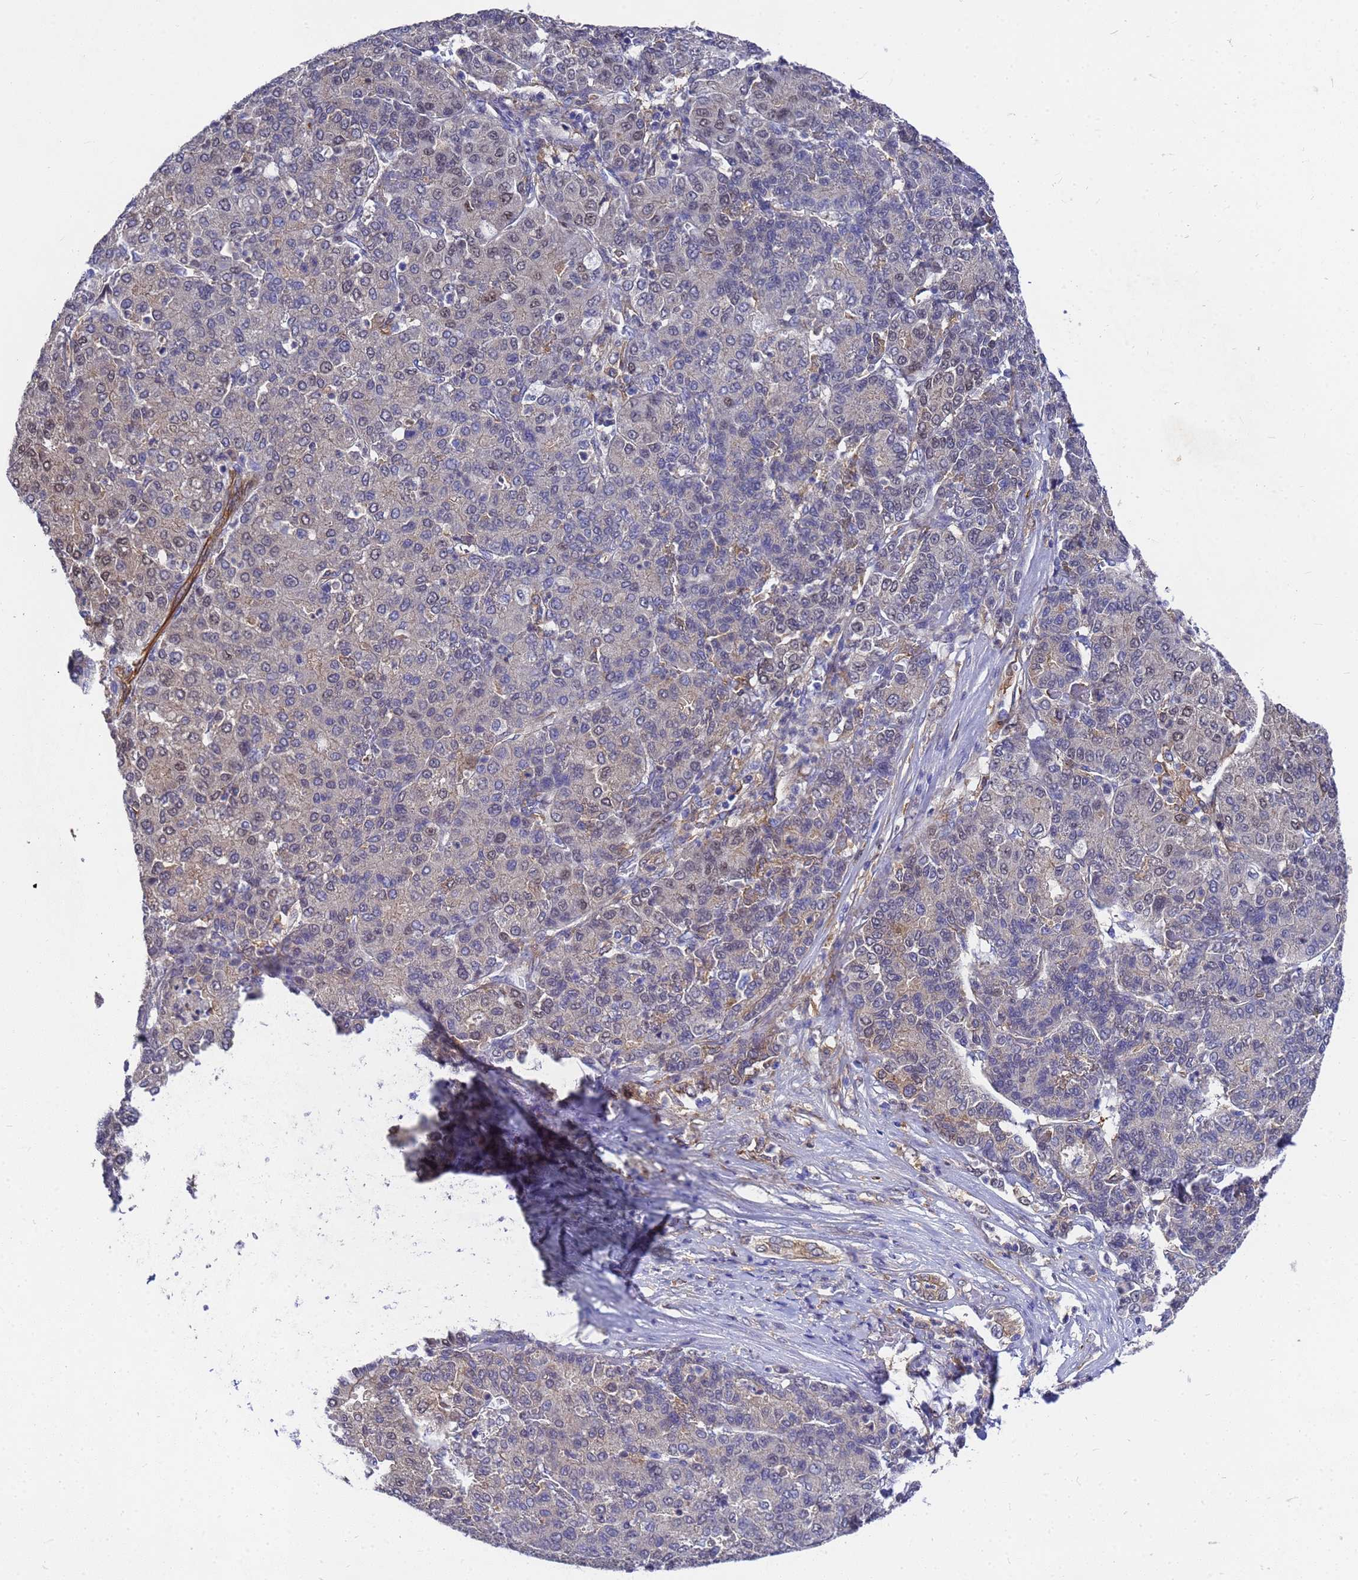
{"staining": {"intensity": "weak", "quantity": "<25%", "location": "cytoplasmic/membranous,nuclear"}, "tissue": "liver cancer", "cell_type": "Tumor cells", "image_type": "cancer", "snomed": [{"axis": "morphology", "description": "Carcinoma, Hepatocellular, NOS"}, {"axis": "topography", "description": "Liver"}], "caption": "A high-resolution micrograph shows immunohistochemistry staining of liver cancer (hepatocellular carcinoma), which reveals no significant expression in tumor cells.", "gene": "SLC35E2B", "patient": {"sex": "male", "age": 65}}